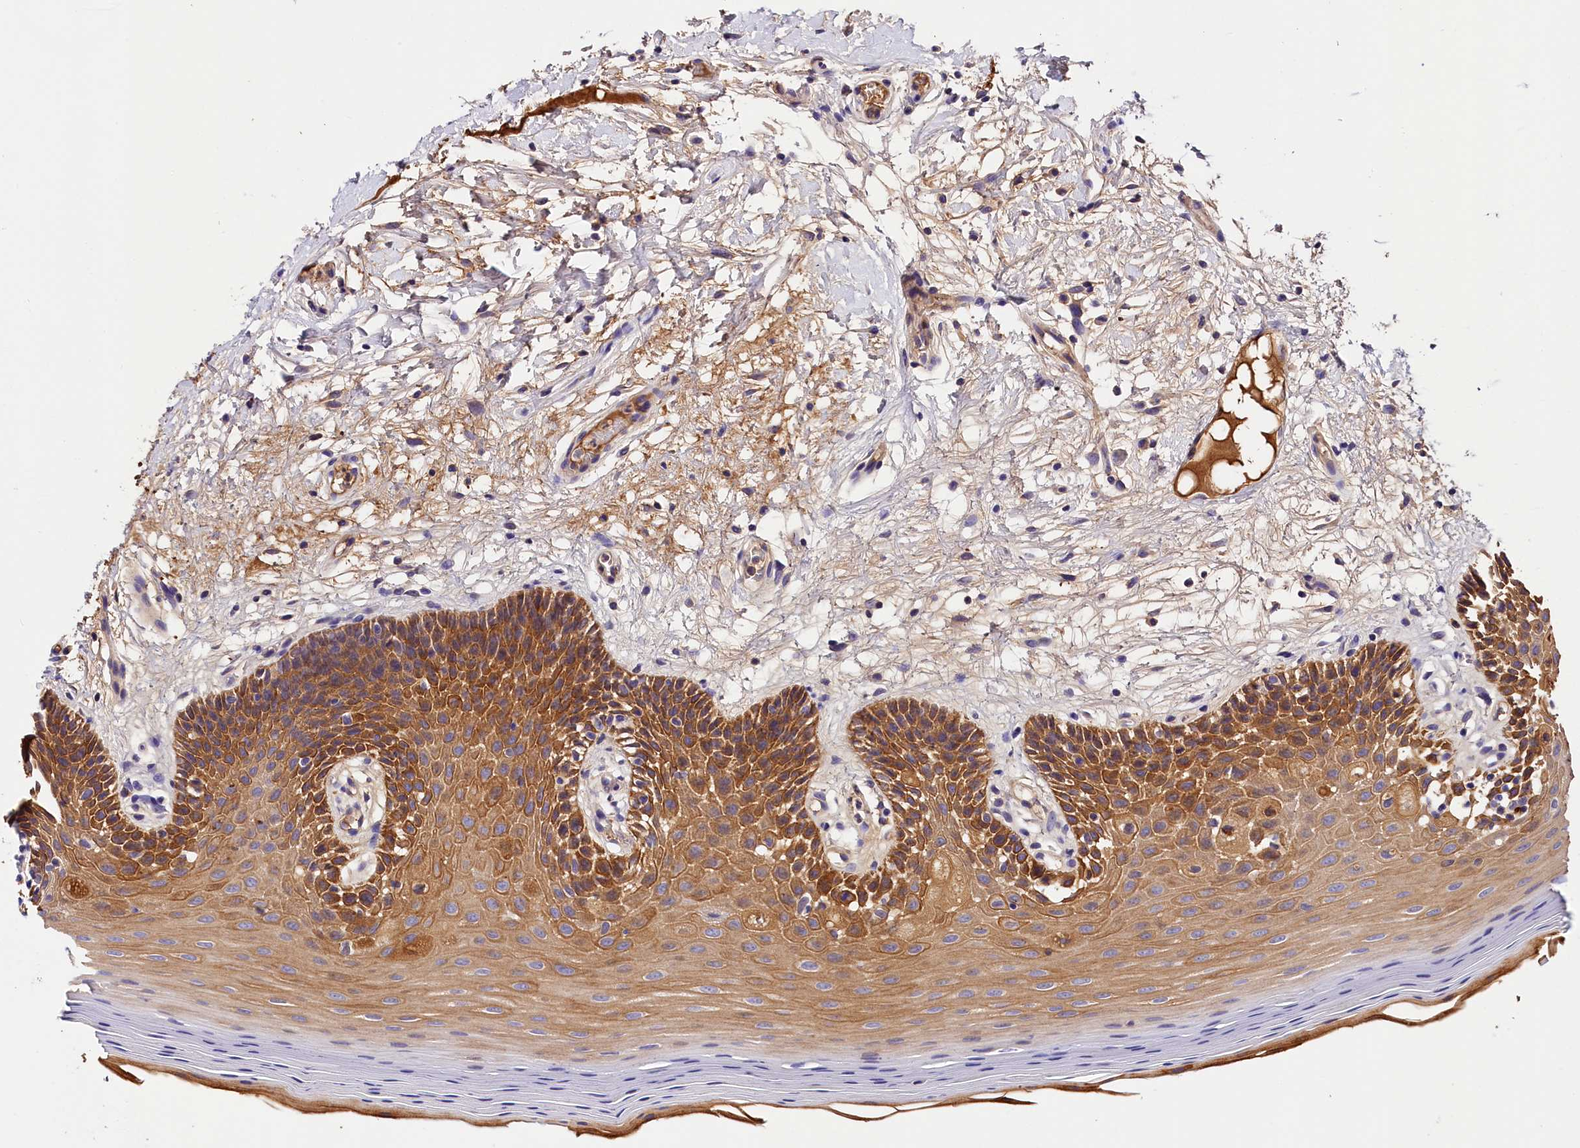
{"staining": {"intensity": "strong", "quantity": "25%-75%", "location": "cytoplasmic/membranous"}, "tissue": "oral mucosa", "cell_type": "Squamous epithelial cells", "image_type": "normal", "snomed": [{"axis": "morphology", "description": "Normal tissue, NOS"}, {"axis": "topography", "description": "Oral tissue"}, {"axis": "topography", "description": "Tounge, NOS"}], "caption": "IHC (DAB) staining of unremarkable oral mucosa demonstrates strong cytoplasmic/membranous protein expression in approximately 25%-75% of squamous epithelial cells. The staining is performed using DAB brown chromogen to label protein expression. The nuclei are counter-stained blue using hematoxylin.", "gene": "ARMC6", "patient": {"sex": "male", "age": 47}}